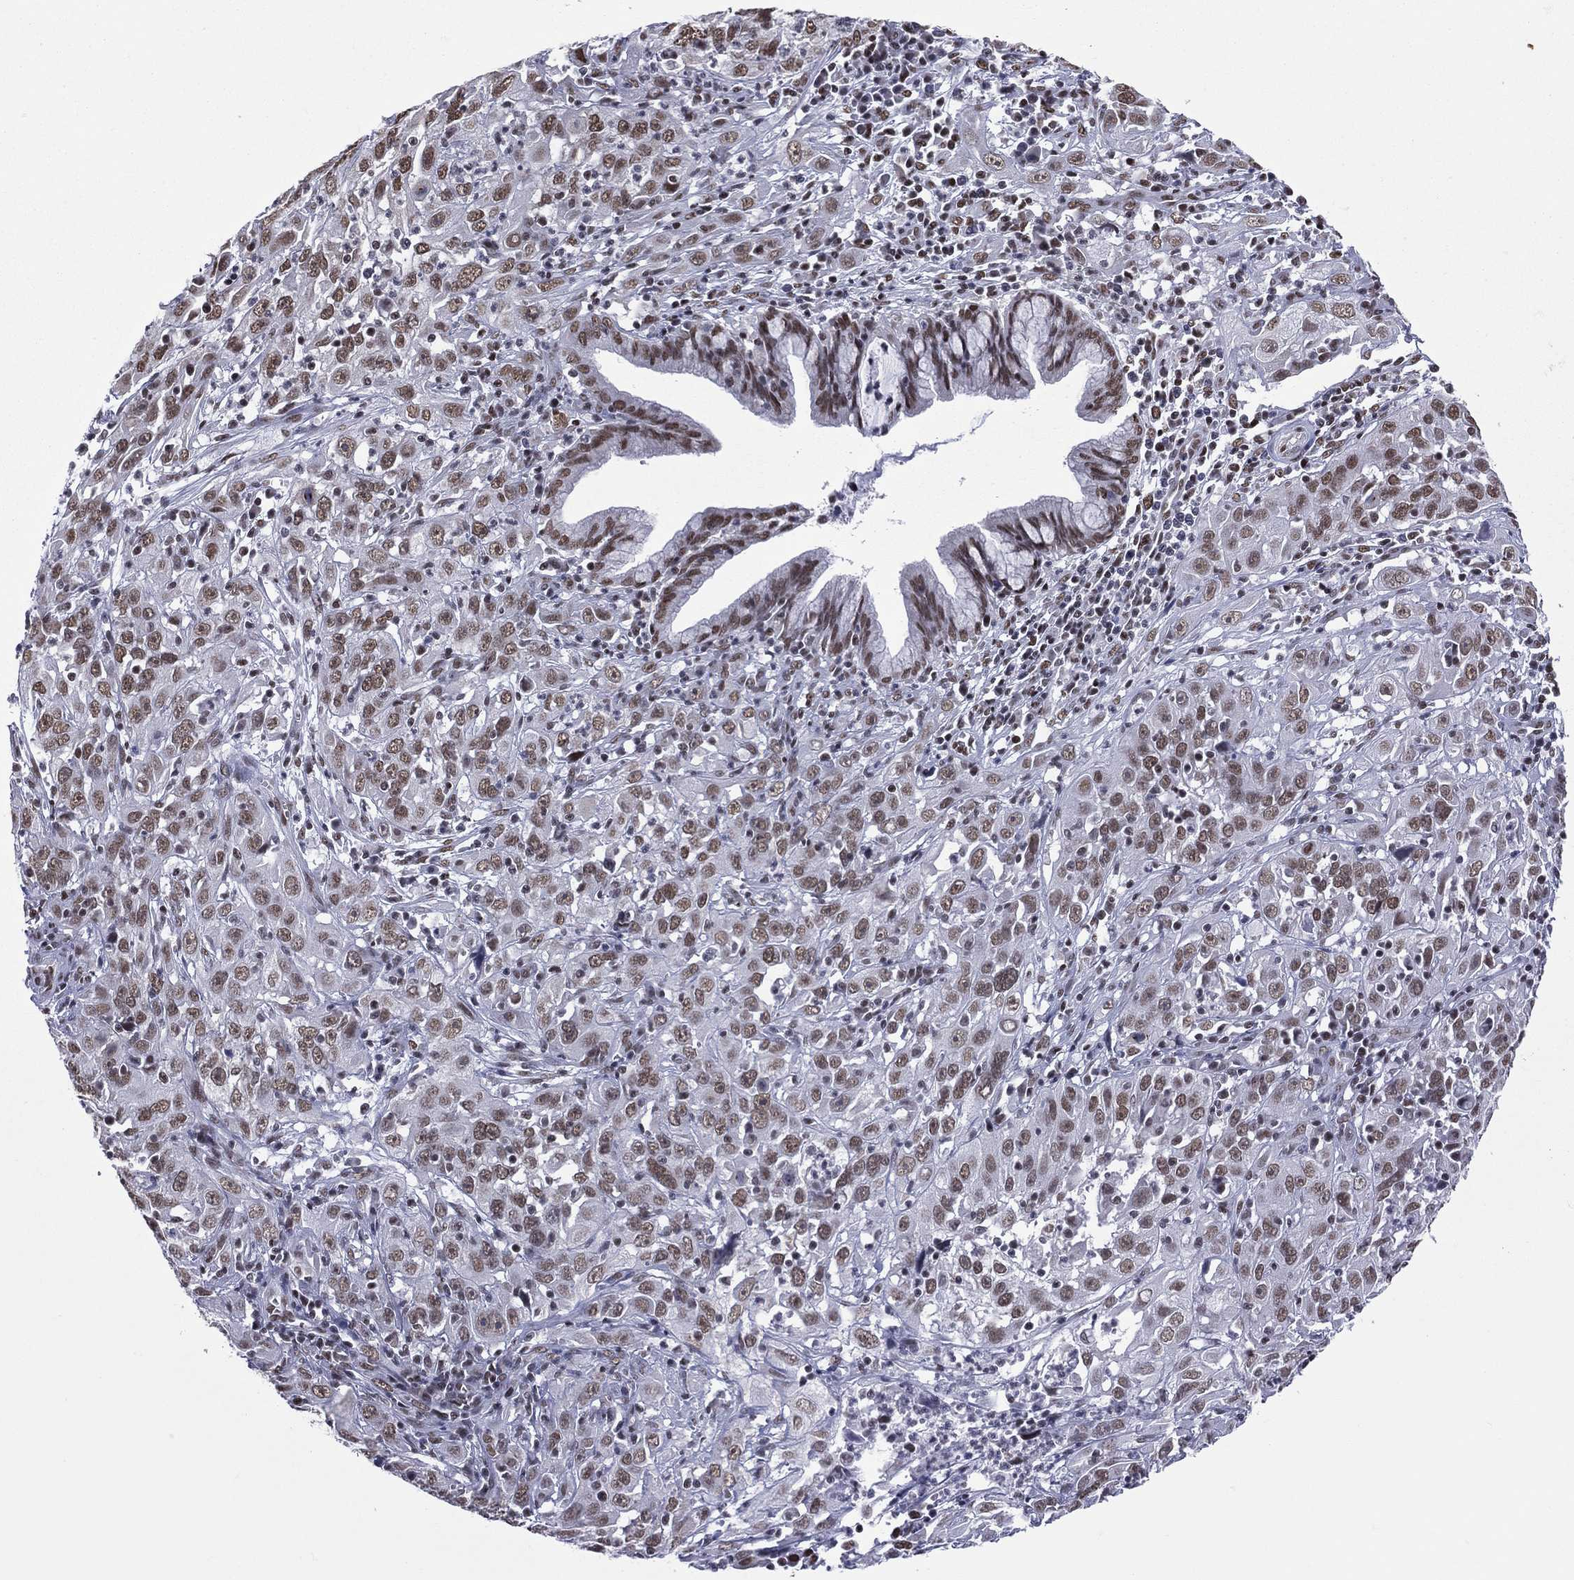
{"staining": {"intensity": "moderate", "quantity": ">75%", "location": "nuclear"}, "tissue": "cervical cancer", "cell_type": "Tumor cells", "image_type": "cancer", "snomed": [{"axis": "morphology", "description": "Squamous cell carcinoma, NOS"}, {"axis": "topography", "description": "Cervix"}], "caption": "DAB (3,3'-diaminobenzidine) immunohistochemical staining of squamous cell carcinoma (cervical) demonstrates moderate nuclear protein positivity in about >75% of tumor cells. (brown staining indicates protein expression, while blue staining denotes nuclei).", "gene": "ZNF7", "patient": {"sex": "female", "age": 32}}